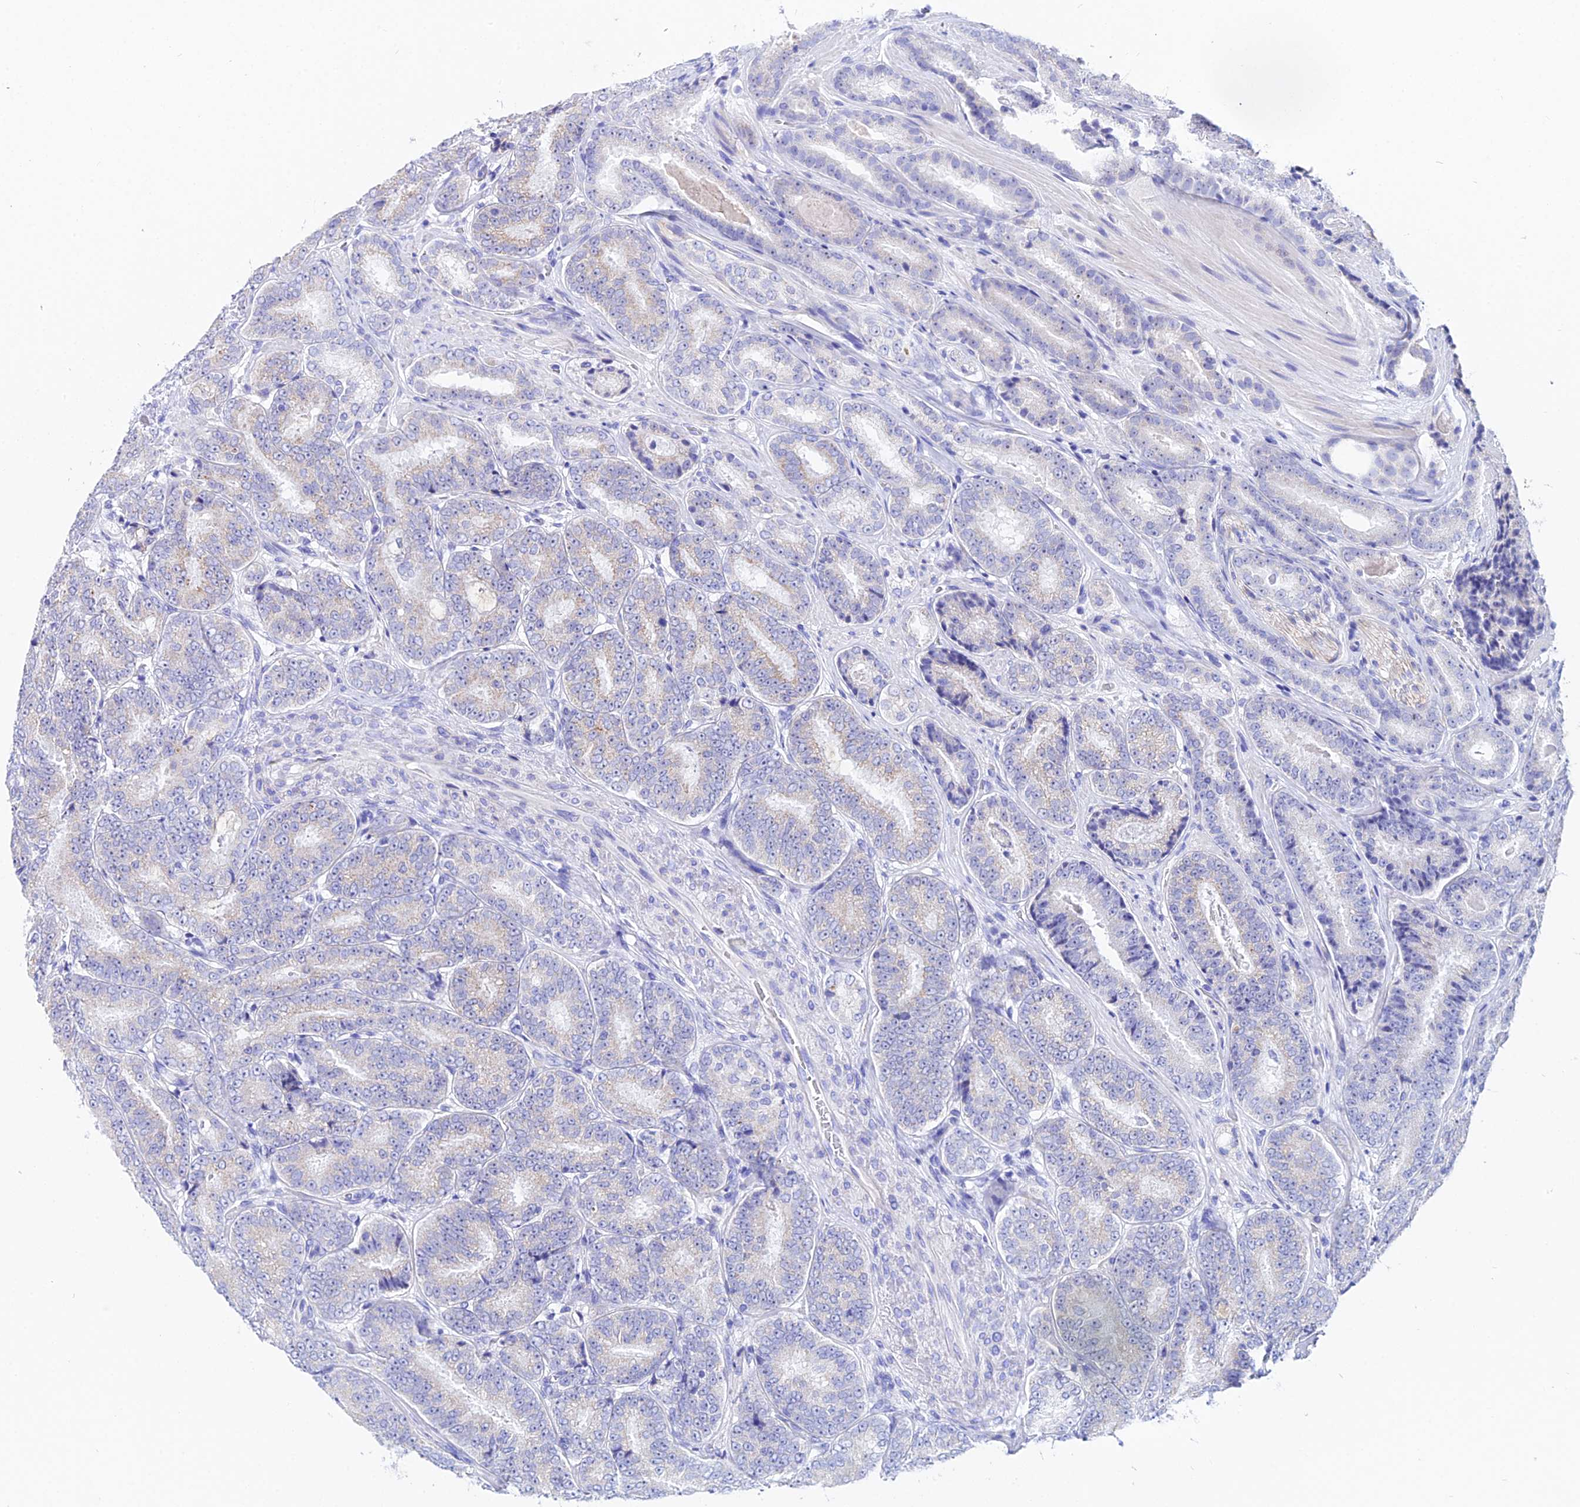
{"staining": {"intensity": "weak", "quantity": "<25%", "location": "cytoplasmic/membranous"}, "tissue": "prostate cancer", "cell_type": "Tumor cells", "image_type": "cancer", "snomed": [{"axis": "morphology", "description": "Adenocarcinoma, High grade"}, {"axis": "topography", "description": "Prostate"}], "caption": "High magnification brightfield microscopy of prostate cancer (adenocarcinoma (high-grade)) stained with DAB (3,3'-diaminobenzidine) (brown) and counterstained with hematoxylin (blue): tumor cells show no significant positivity.", "gene": "CEP41", "patient": {"sex": "male", "age": 72}}